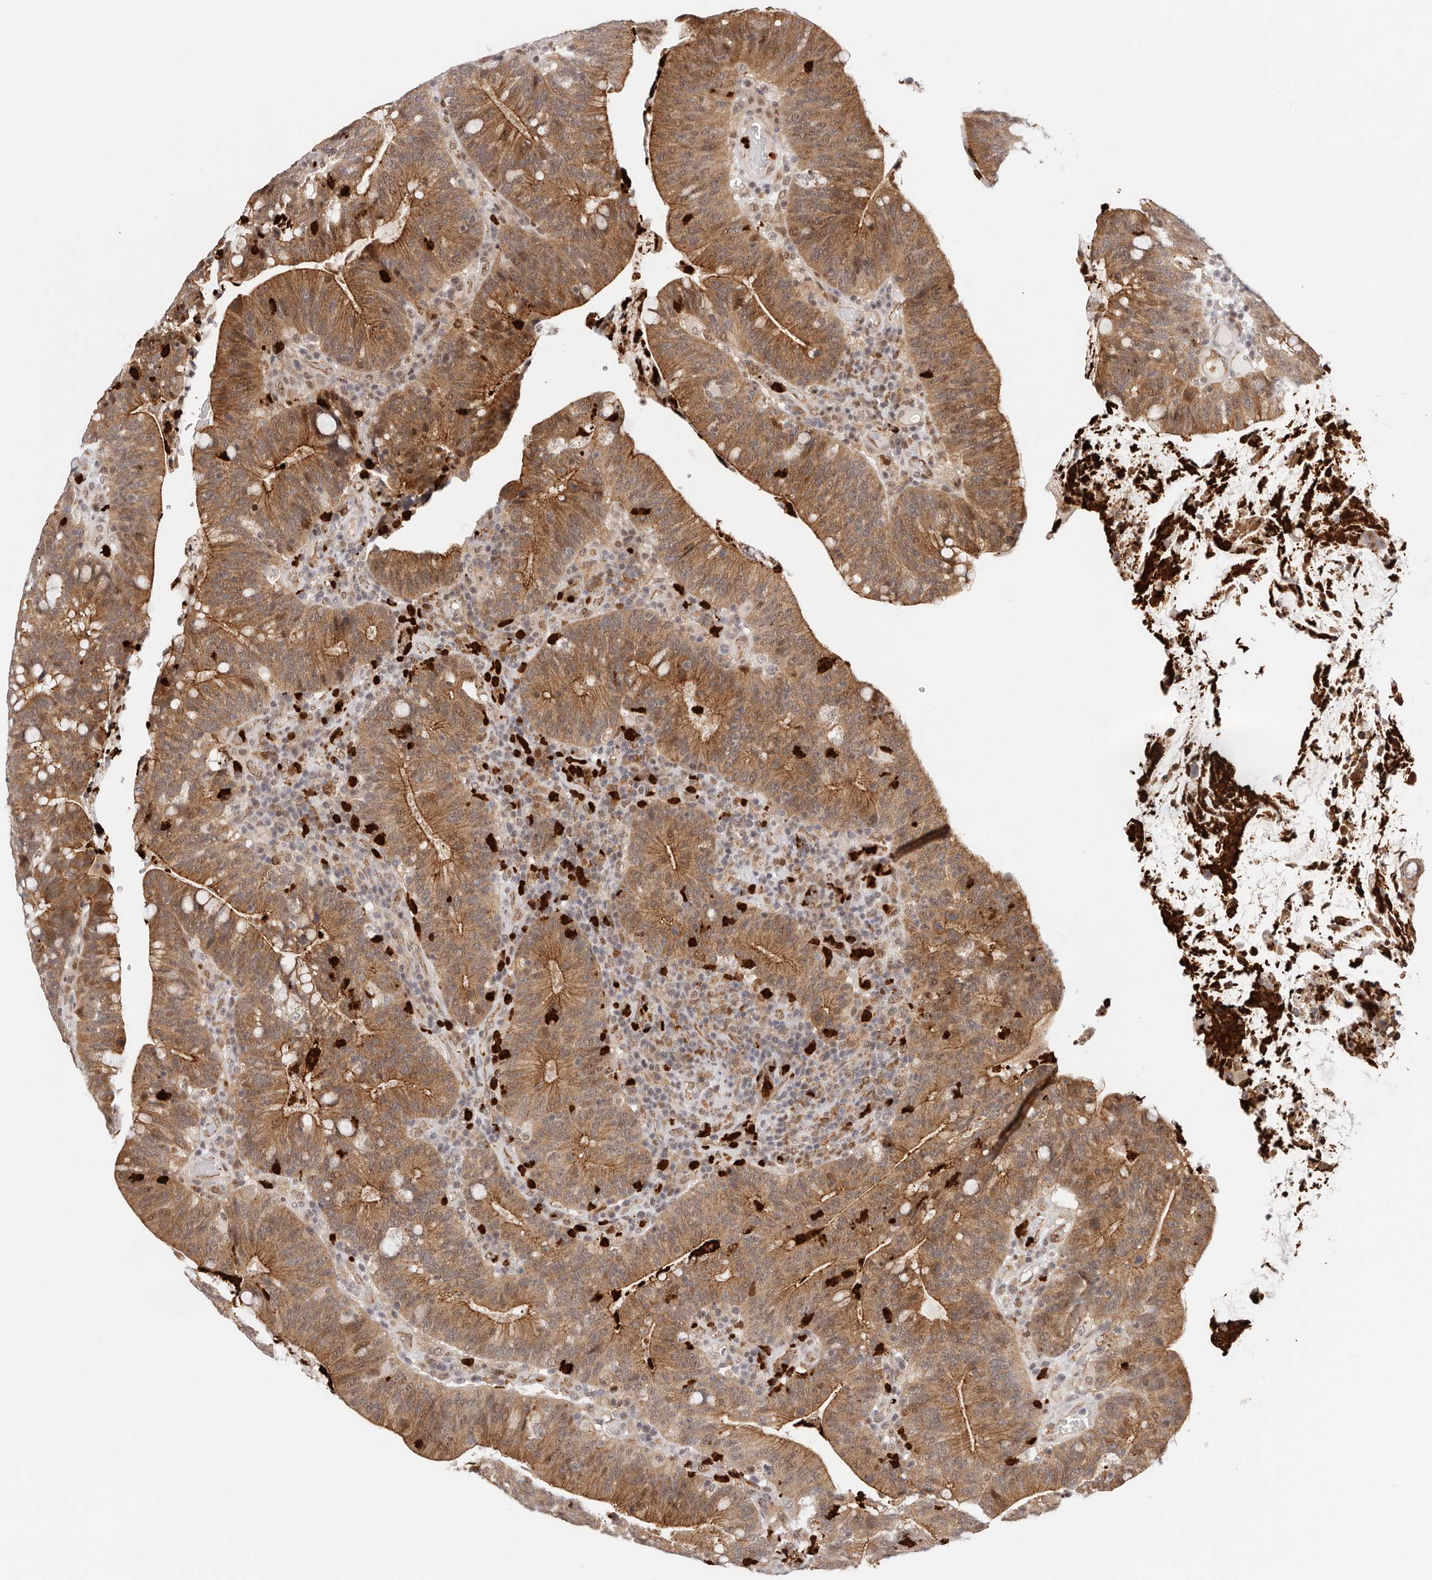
{"staining": {"intensity": "moderate", "quantity": ">75%", "location": "cytoplasmic/membranous,nuclear"}, "tissue": "colorectal cancer", "cell_type": "Tumor cells", "image_type": "cancer", "snomed": [{"axis": "morphology", "description": "Adenocarcinoma, NOS"}, {"axis": "topography", "description": "Colon"}], "caption": "Human colorectal cancer stained for a protein (brown) reveals moderate cytoplasmic/membranous and nuclear positive staining in approximately >75% of tumor cells.", "gene": "AFDN", "patient": {"sex": "female", "age": 66}}